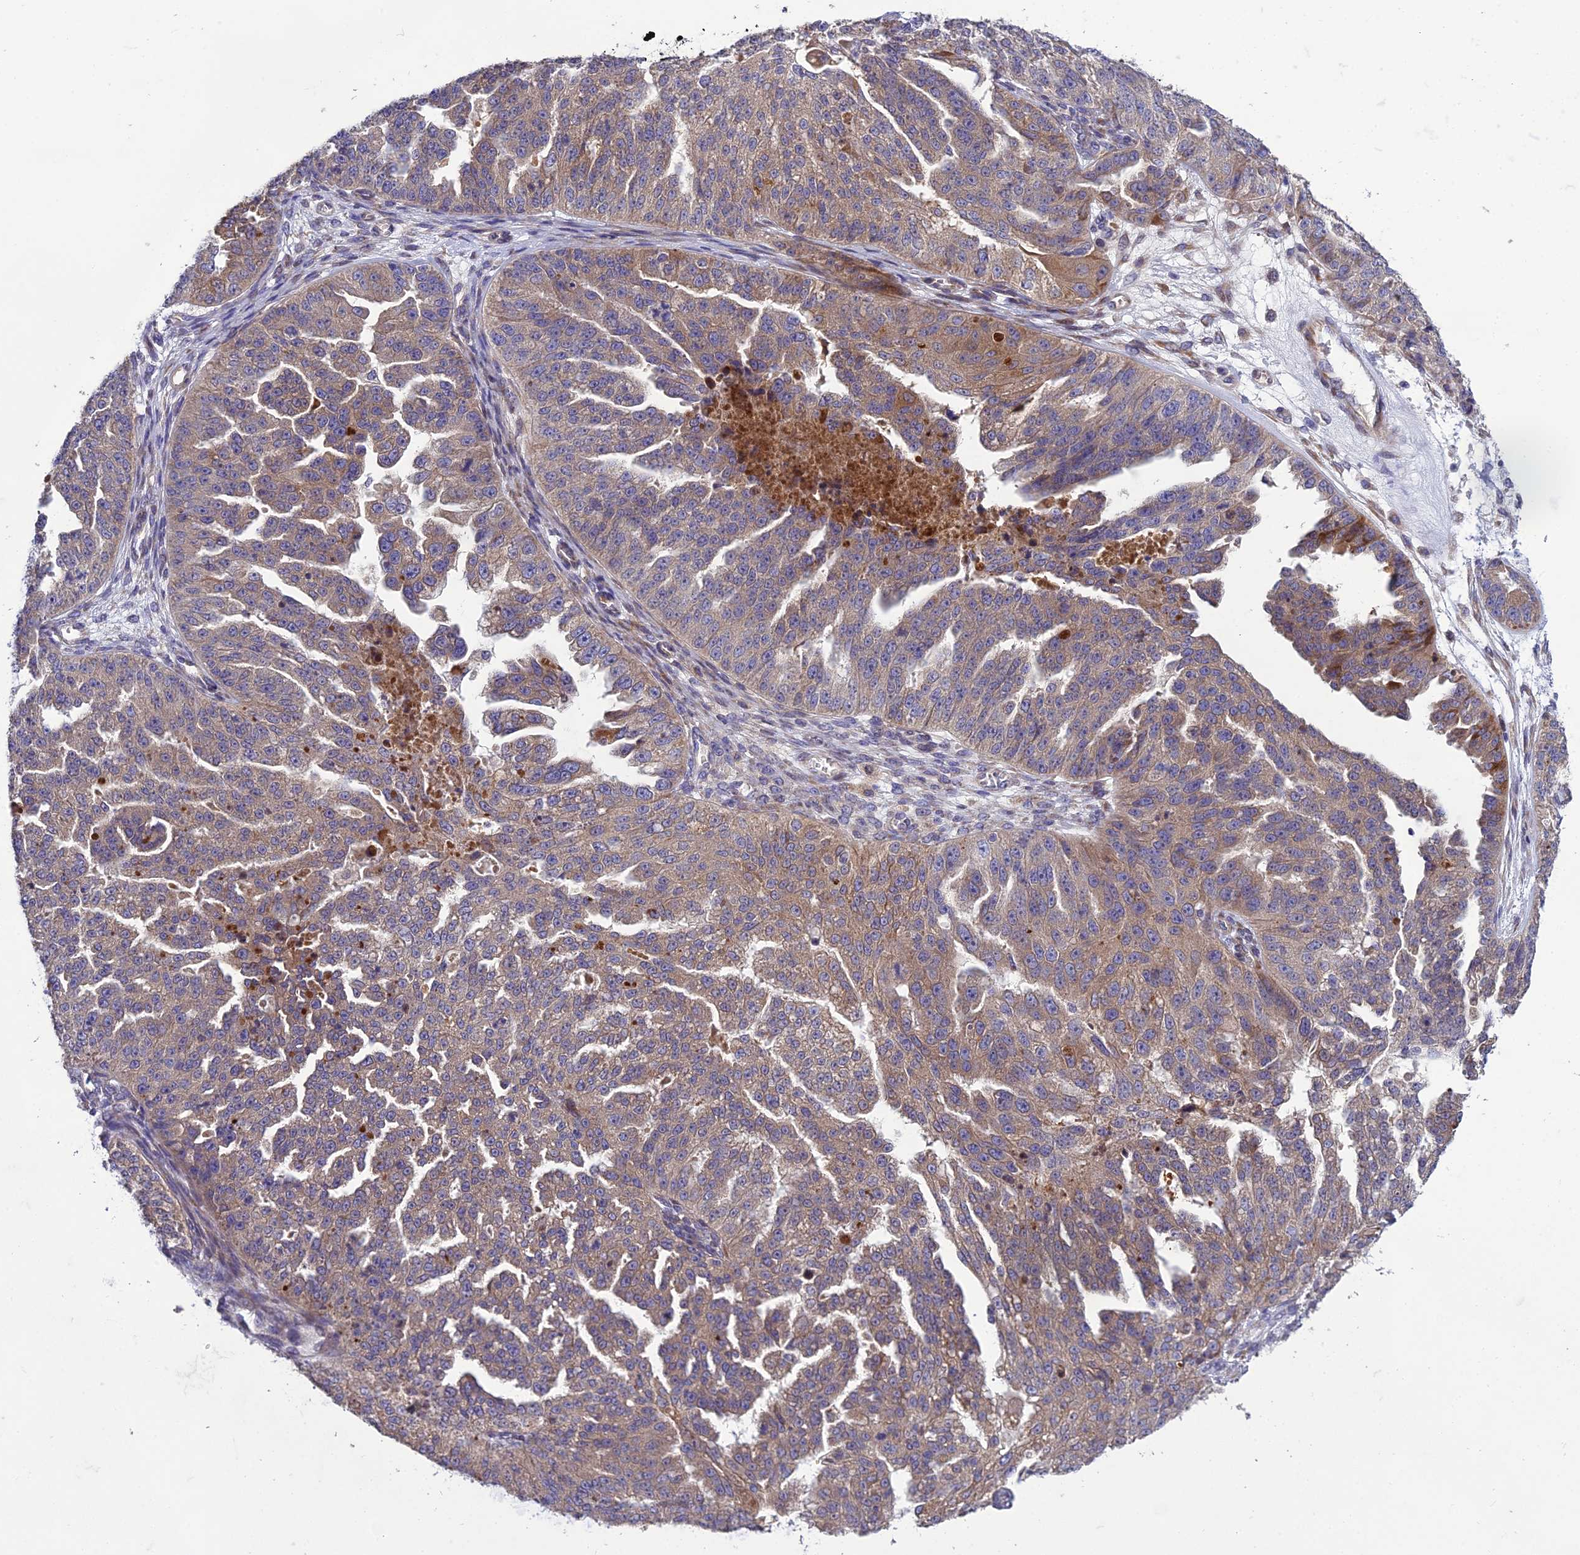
{"staining": {"intensity": "weak", "quantity": ">75%", "location": "cytoplasmic/membranous"}, "tissue": "ovarian cancer", "cell_type": "Tumor cells", "image_type": "cancer", "snomed": [{"axis": "morphology", "description": "Cystadenocarcinoma, serous, NOS"}, {"axis": "topography", "description": "Ovary"}], "caption": "A micrograph of ovarian cancer (serous cystadenocarcinoma) stained for a protein exhibits weak cytoplasmic/membranous brown staining in tumor cells.", "gene": "ADIPOR2", "patient": {"sex": "female", "age": 58}}